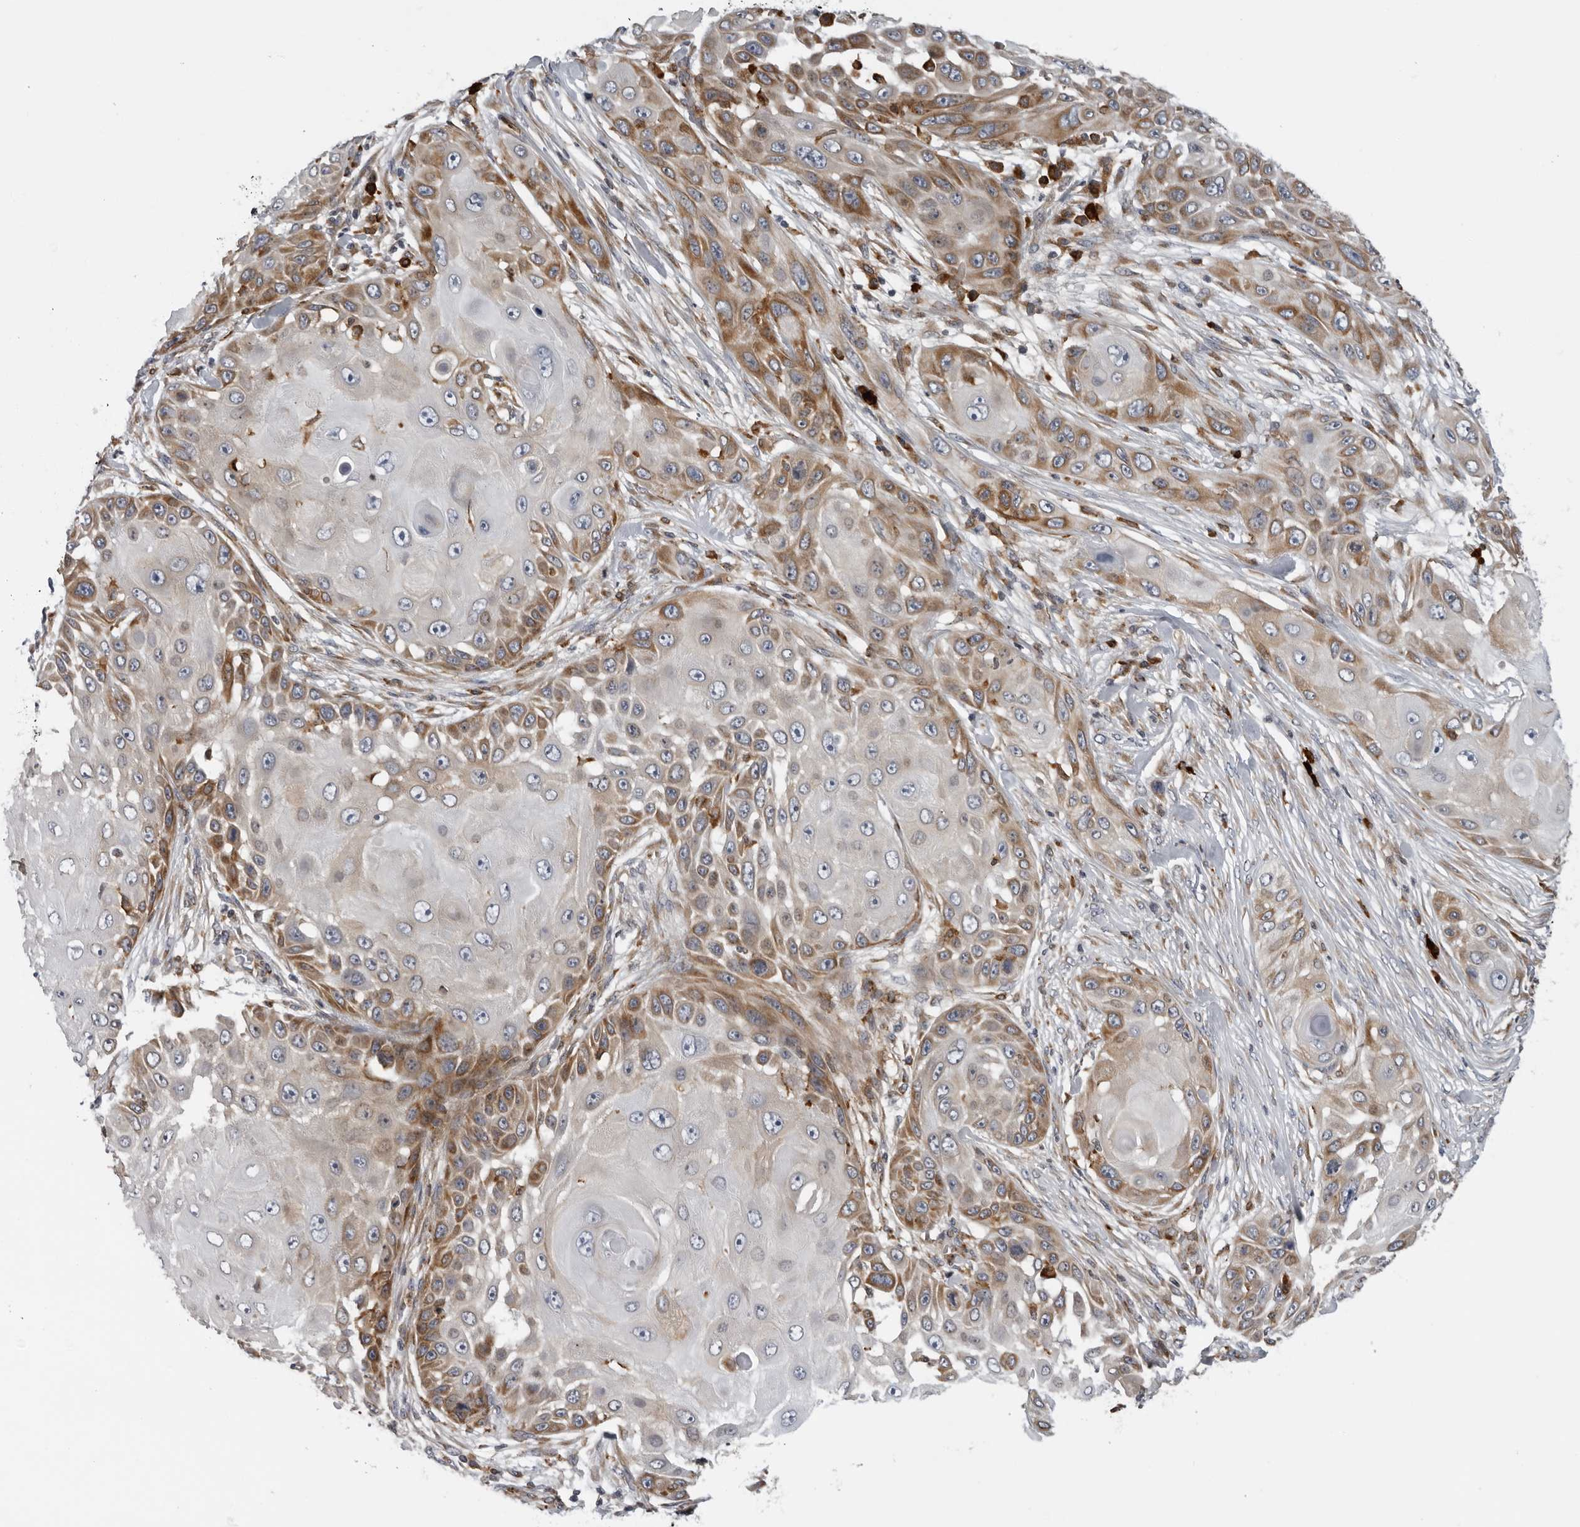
{"staining": {"intensity": "moderate", "quantity": "25%-75%", "location": "cytoplasmic/membranous"}, "tissue": "skin cancer", "cell_type": "Tumor cells", "image_type": "cancer", "snomed": [{"axis": "morphology", "description": "Squamous cell carcinoma, NOS"}, {"axis": "topography", "description": "Skin"}], "caption": "Immunohistochemical staining of skin squamous cell carcinoma shows moderate cytoplasmic/membranous protein staining in about 25%-75% of tumor cells.", "gene": "ALPK2", "patient": {"sex": "female", "age": 44}}